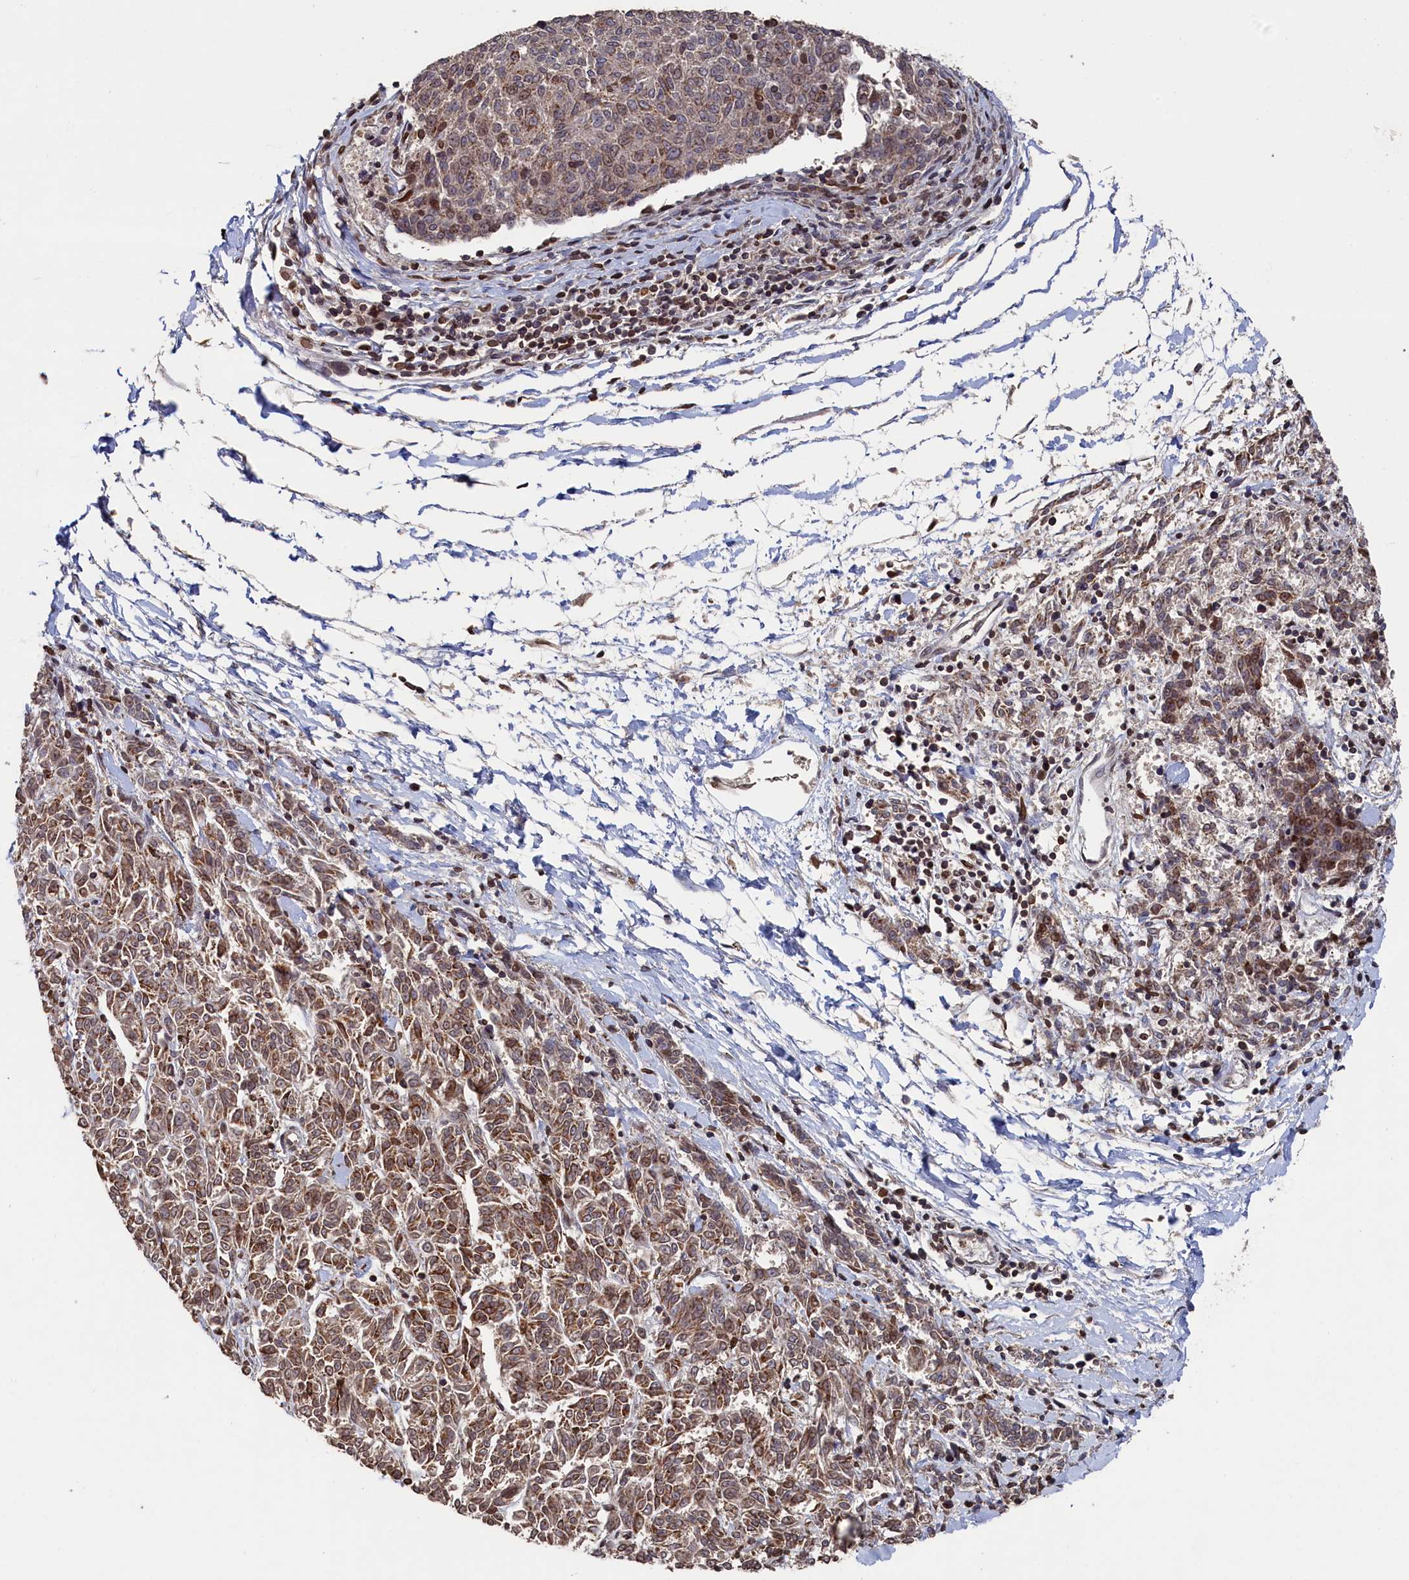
{"staining": {"intensity": "moderate", "quantity": ">75%", "location": "cytoplasmic/membranous,nuclear"}, "tissue": "melanoma", "cell_type": "Tumor cells", "image_type": "cancer", "snomed": [{"axis": "morphology", "description": "Malignant melanoma, NOS"}, {"axis": "topography", "description": "Skin"}], "caption": "Protein expression analysis of human malignant melanoma reveals moderate cytoplasmic/membranous and nuclear staining in about >75% of tumor cells.", "gene": "ANKEF1", "patient": {"sex": "female", "age": 72}}